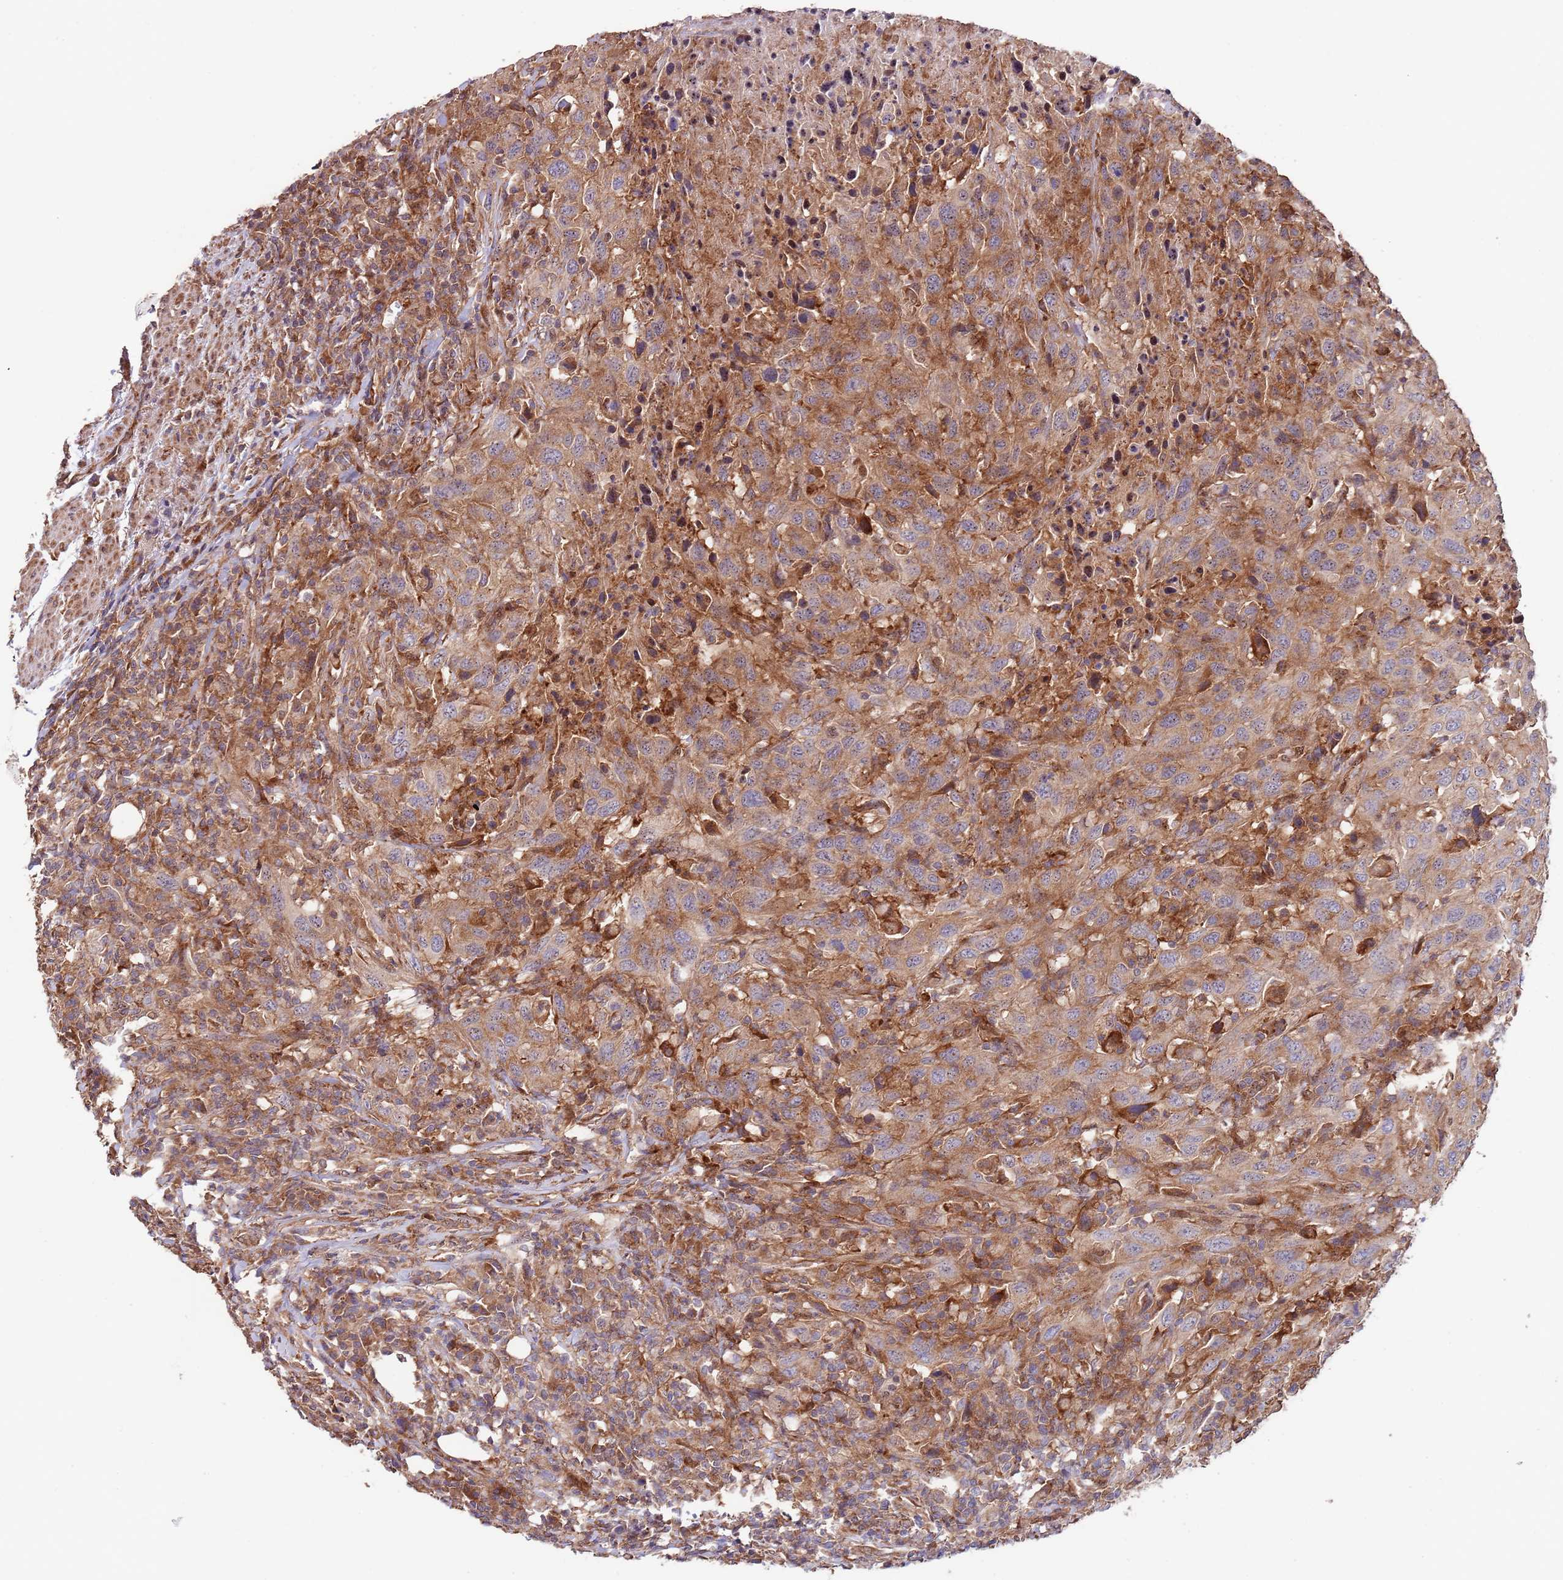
{"staining": {"intensity": "moderate", "quantity": ">75%", "location": "cytoplasmic/membranous"}, "tissue": "urothelial cancer", "cell_type": "Tumor cells", "image_type": "cancer", "snomed": [{"axis": "morphology", "description": "Urothelial carcinoma, High grade"}, {"axis": "topography", "description": "Urinary bladder"}], "caption": "Moderate cytoplasmic/membranous staining for a protein is appreciated in about >75% of tumor cells of urothelial cancer using IHC.", "gene": "RNF19B", "patient": {"sex": "male", "age": 61}}